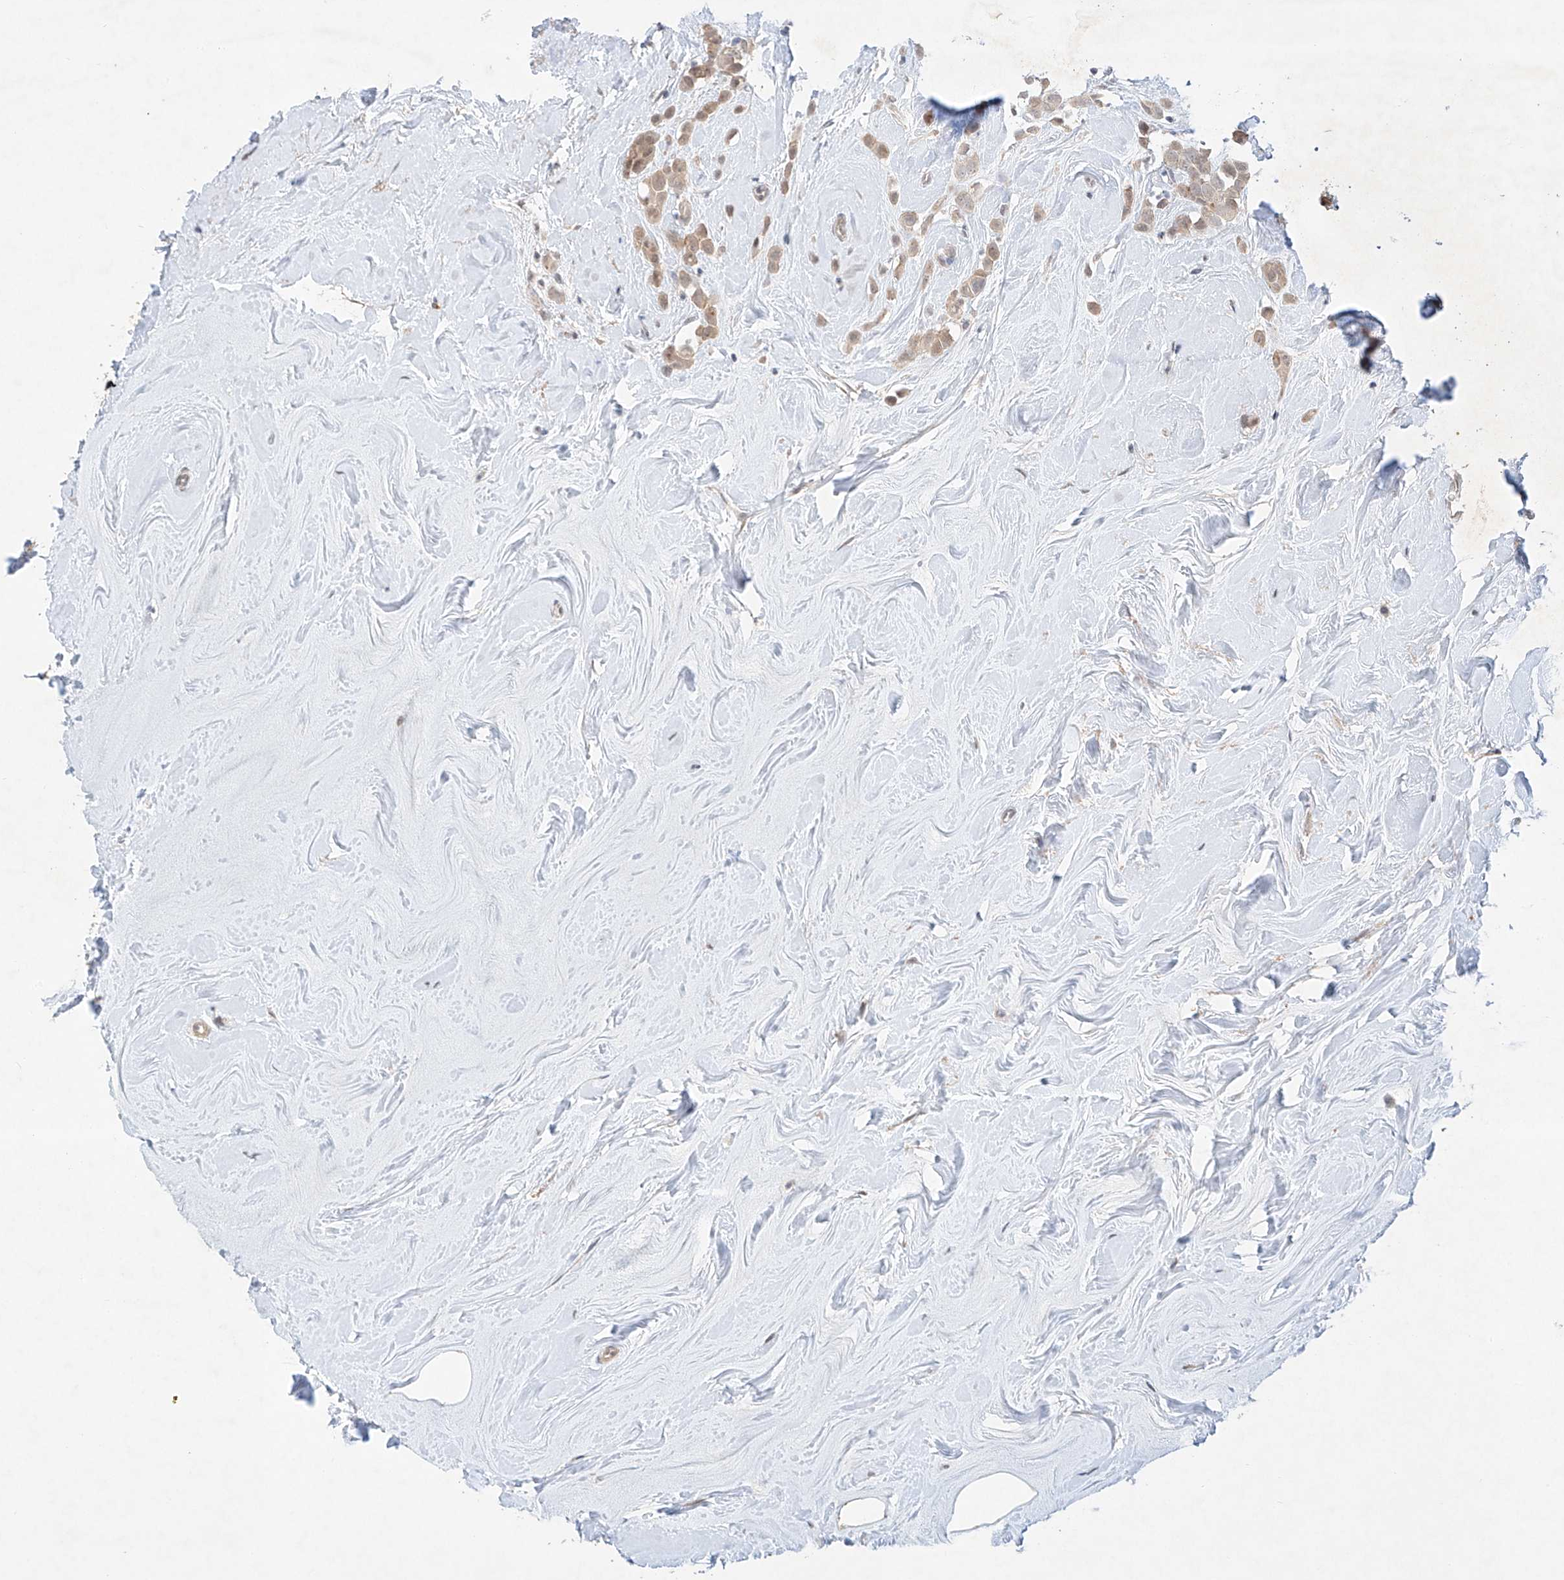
{"staining": {"intensity": "weak", "quantity": "25%-75%", "location": "cytoplasmic/membranous"}, "tissue": "breast cancer", "cell_type": "Tumor cells", "image_type": "cancer", "snomed": [{"axis": "morphology", "description": "Lobular carcinoma"}, {"axis": "topography", "description": "Breast"}], "caption": "Protein staining shows weak cytoplasmic/membranous staining in approximately 25%-75% of tumor cells in breast lobular carcinoma. (IHC, brightfield microscopy, high magnification).", "gene": "TSR2", "patient": {"sex": "female", "age": 47}}